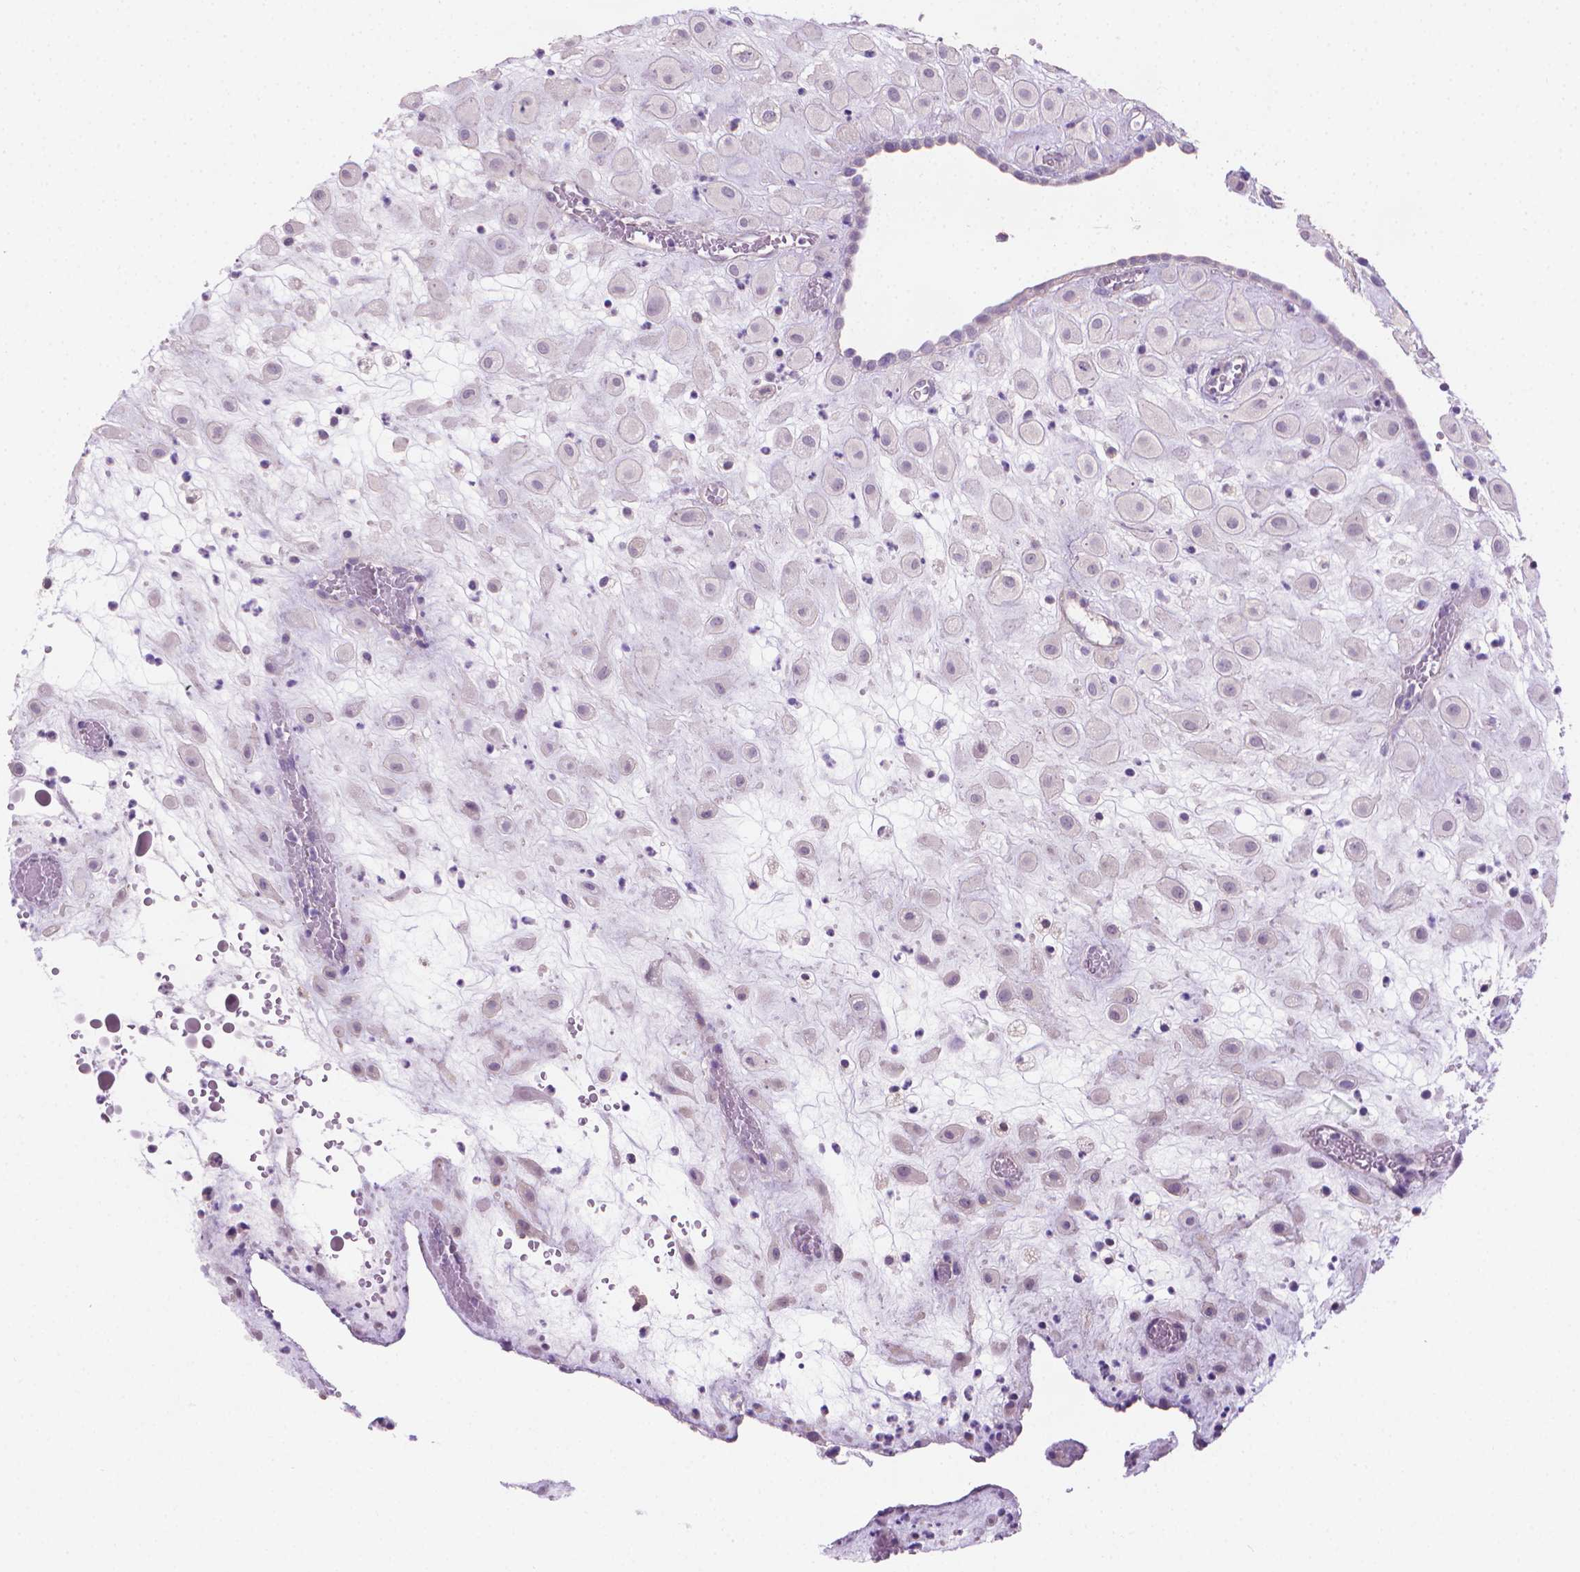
{"staining": {"intensity": "negative", "quantity": "none", "location": "none"}, "tissue": "placenta", "cell_type": "Decidual cells", "image_type": "normal", "snomed": [{"axis": "morphology", "description": "Normal tissue, NOS"}, {"axis": "topography", "description": "Placenta"}], "caption": "IHC micrograph of normal placenta stained for a protein (brown), which displays no staining in decidual cells.", "gene": "GSDMA", "patient": {"sex": "female", "age": 24}}